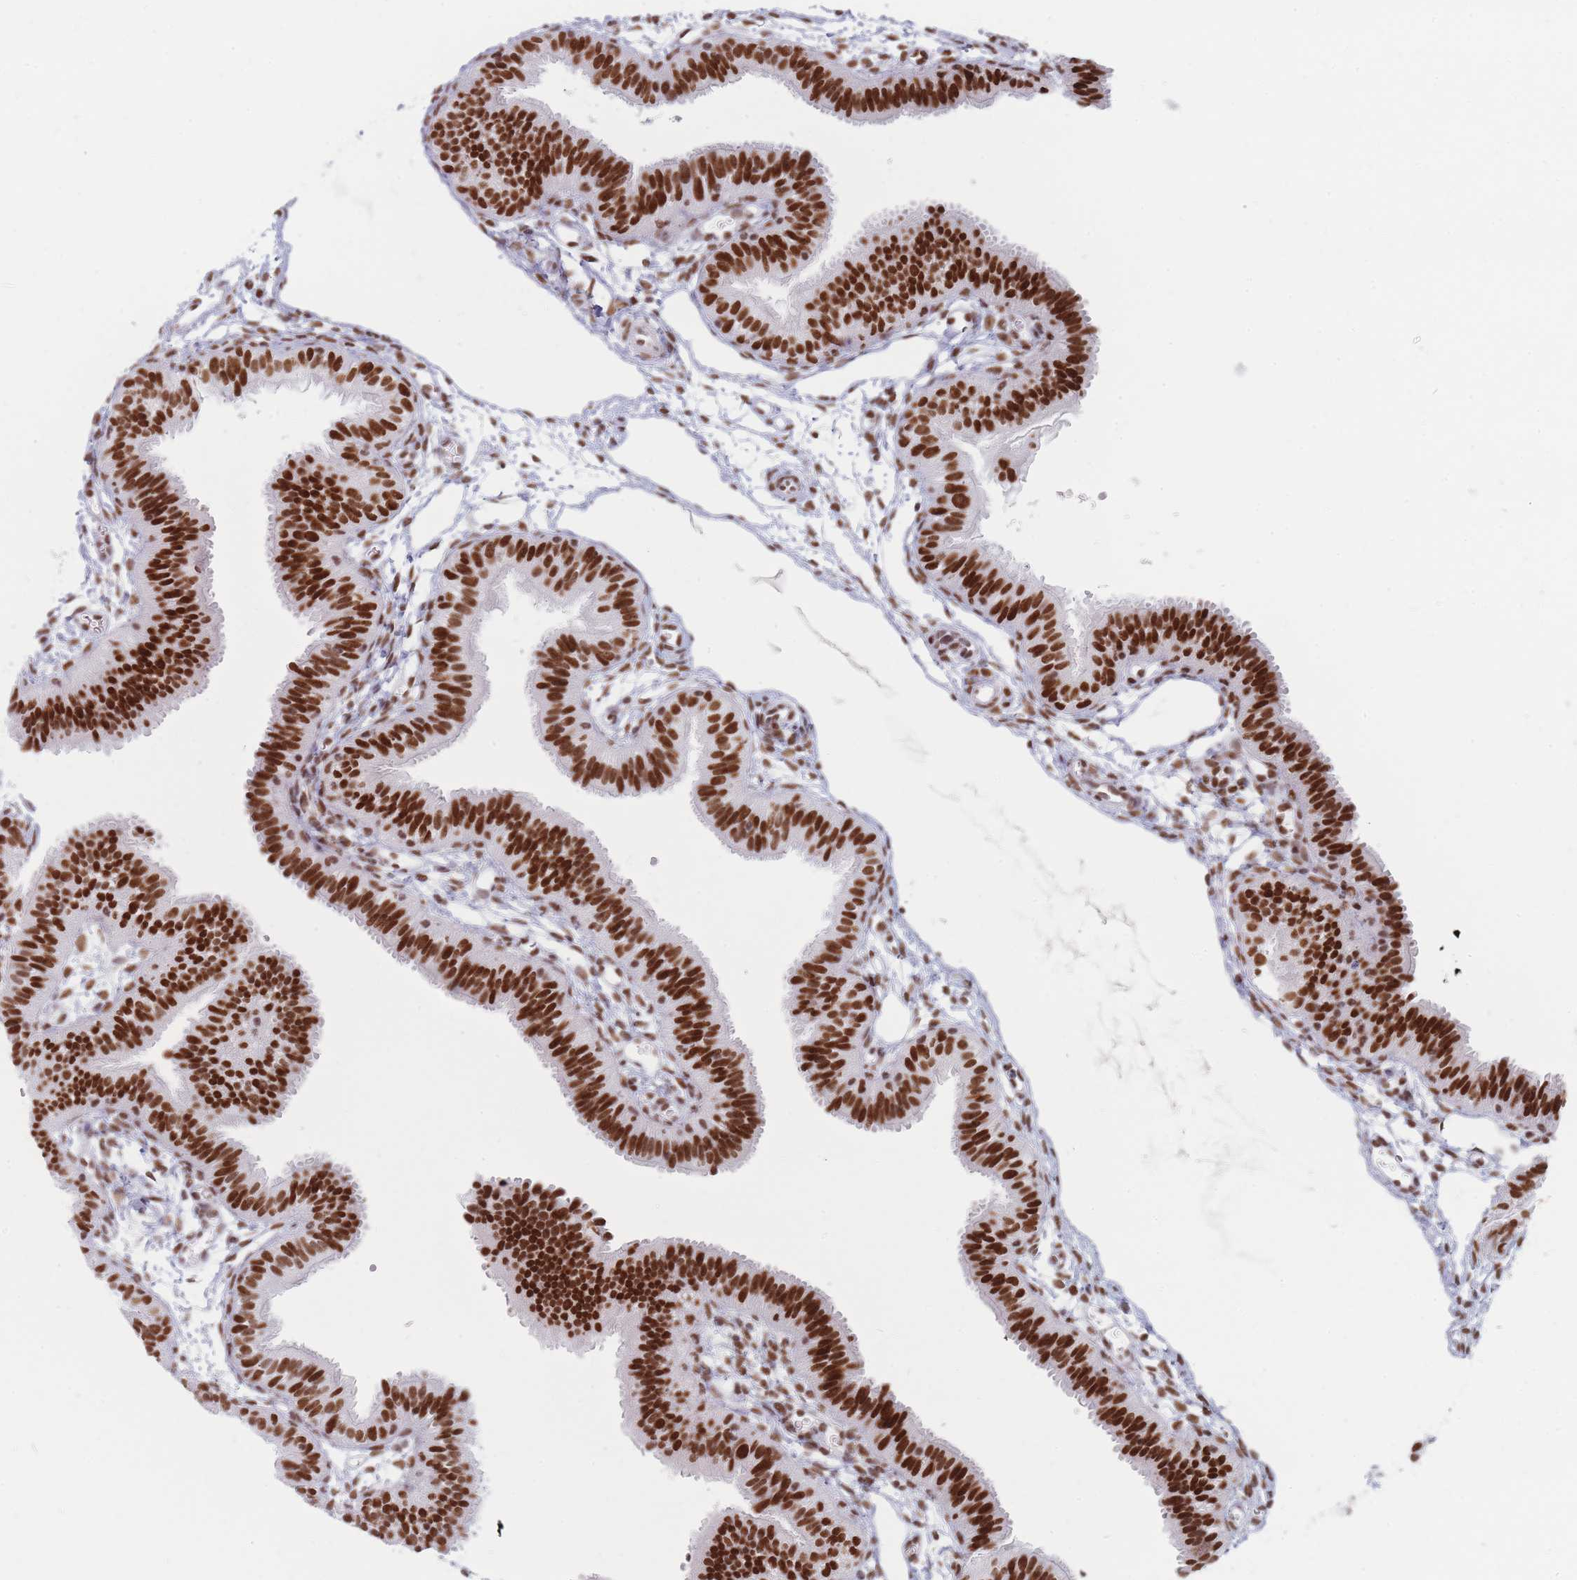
{"staining": {"intensity": "strong", "quantity": ">75%", "location": "nuclear"}, "tissue": "fallopian tube", "cell_type": "Glandular cells", "image_type": "normal", "snomed": [{"axis": "morphology", "description": "Normal tissue, NOS"}, {"axis": "topography", "description": "Fallopian tube"}], "caption": "Approximately >75% of glandular cells in unremarkable fallopian tube show strong nuclear protein positivity as visualized by brown immunohistochemical staining.", "gene": "SAFB2", "patient": {"sex": "female", "age": 35}}